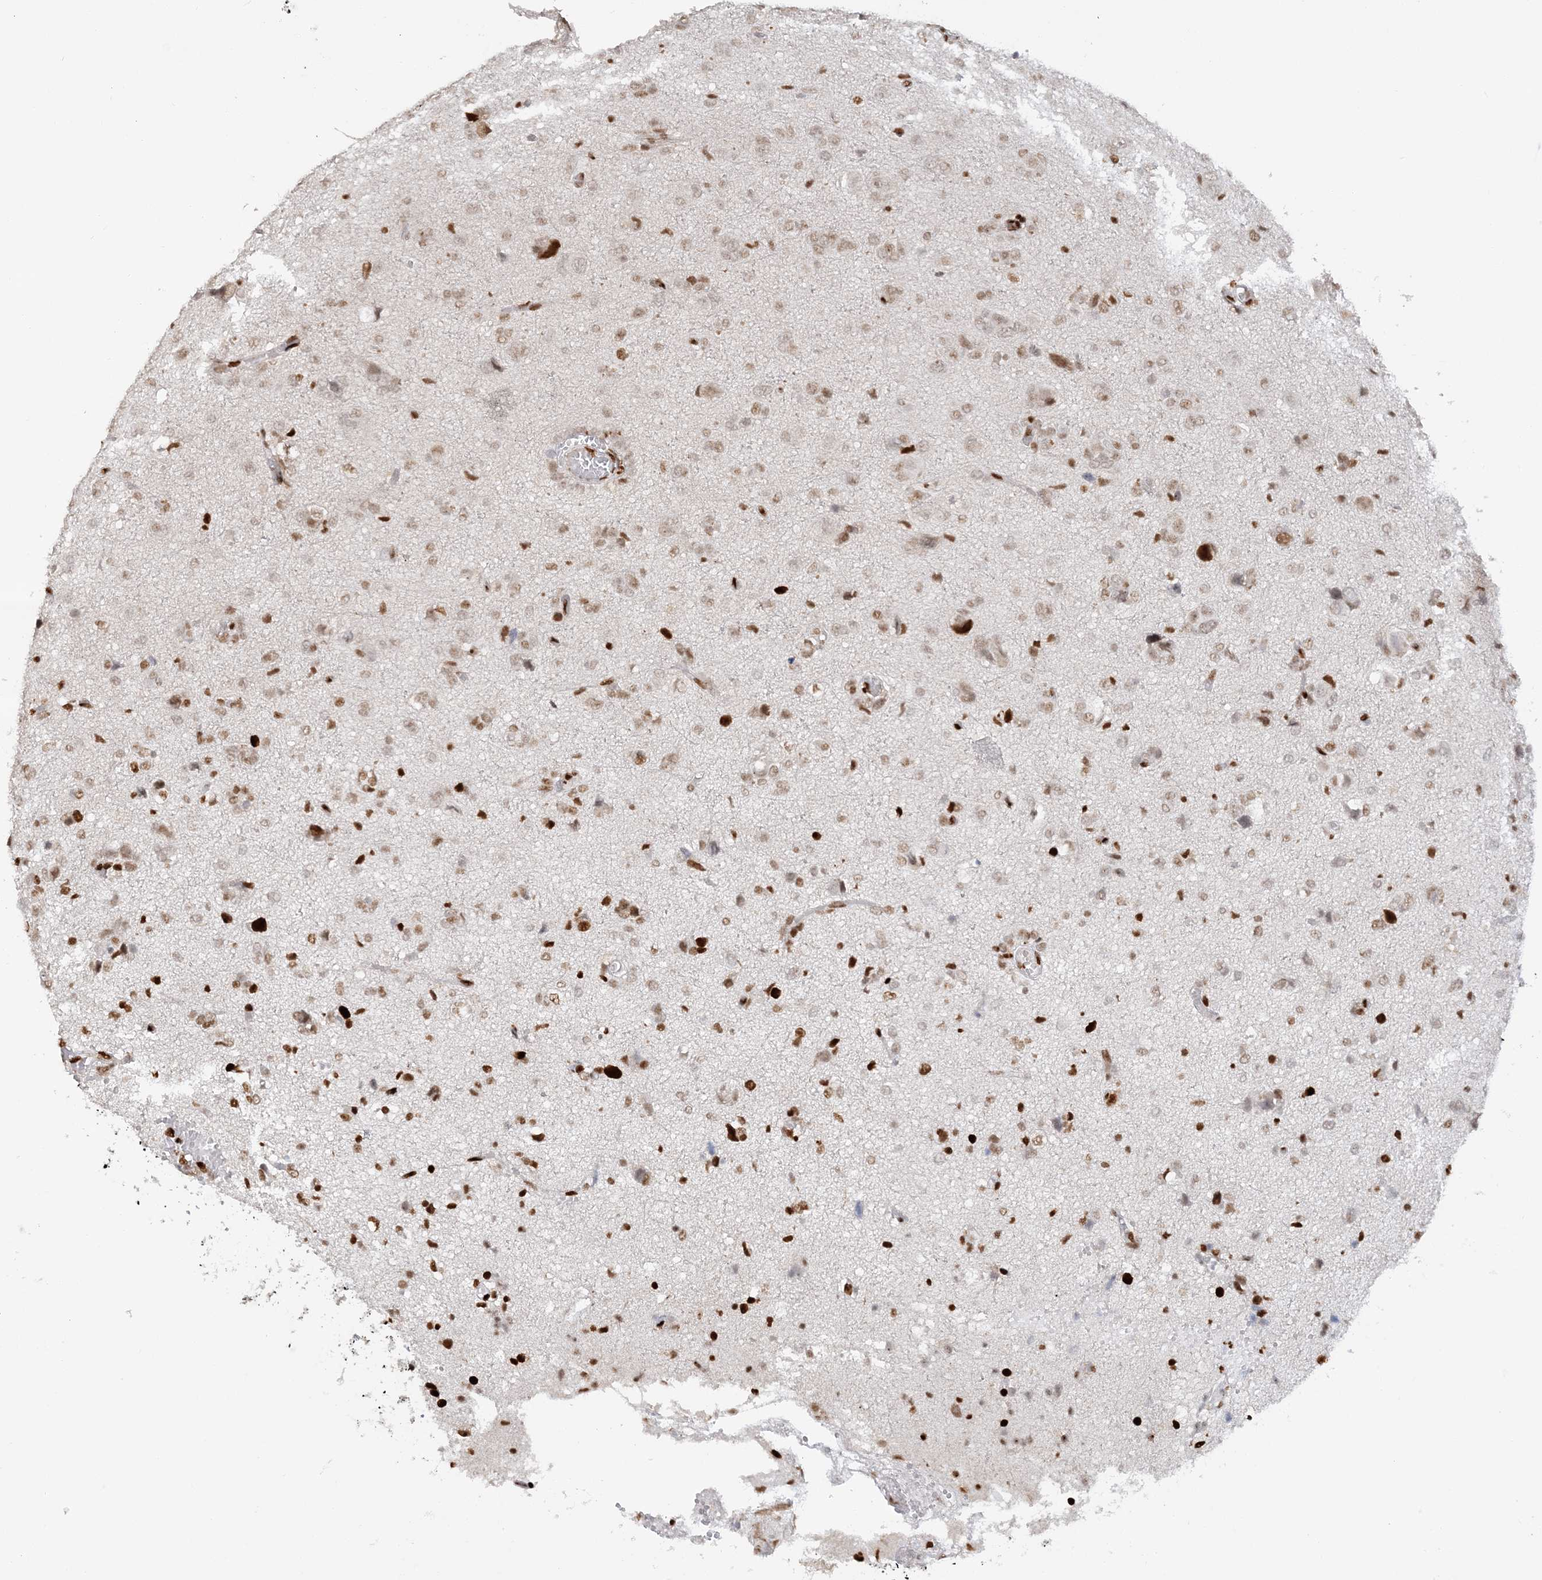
{"staining": {"intensity": "moderate", "quantity": ">75%", "location": "nuclear"}, "tissue": "glioma", "cell_type": "Tumor cells", "image_type": "cancer", "snomed": [{"axis": "morphology", "description": "Glioma, malignant, High grade"}, {"axis": "topography", "description": "Brain"}], "caption": "Immunohistochemistry (DAB) staining of human malignant high-grade glioma displays moderate nuclear protein staining in about >75% of tumor cells.", "gene": "SUMO2", "patient": {"sex": "female", "age": 59}}